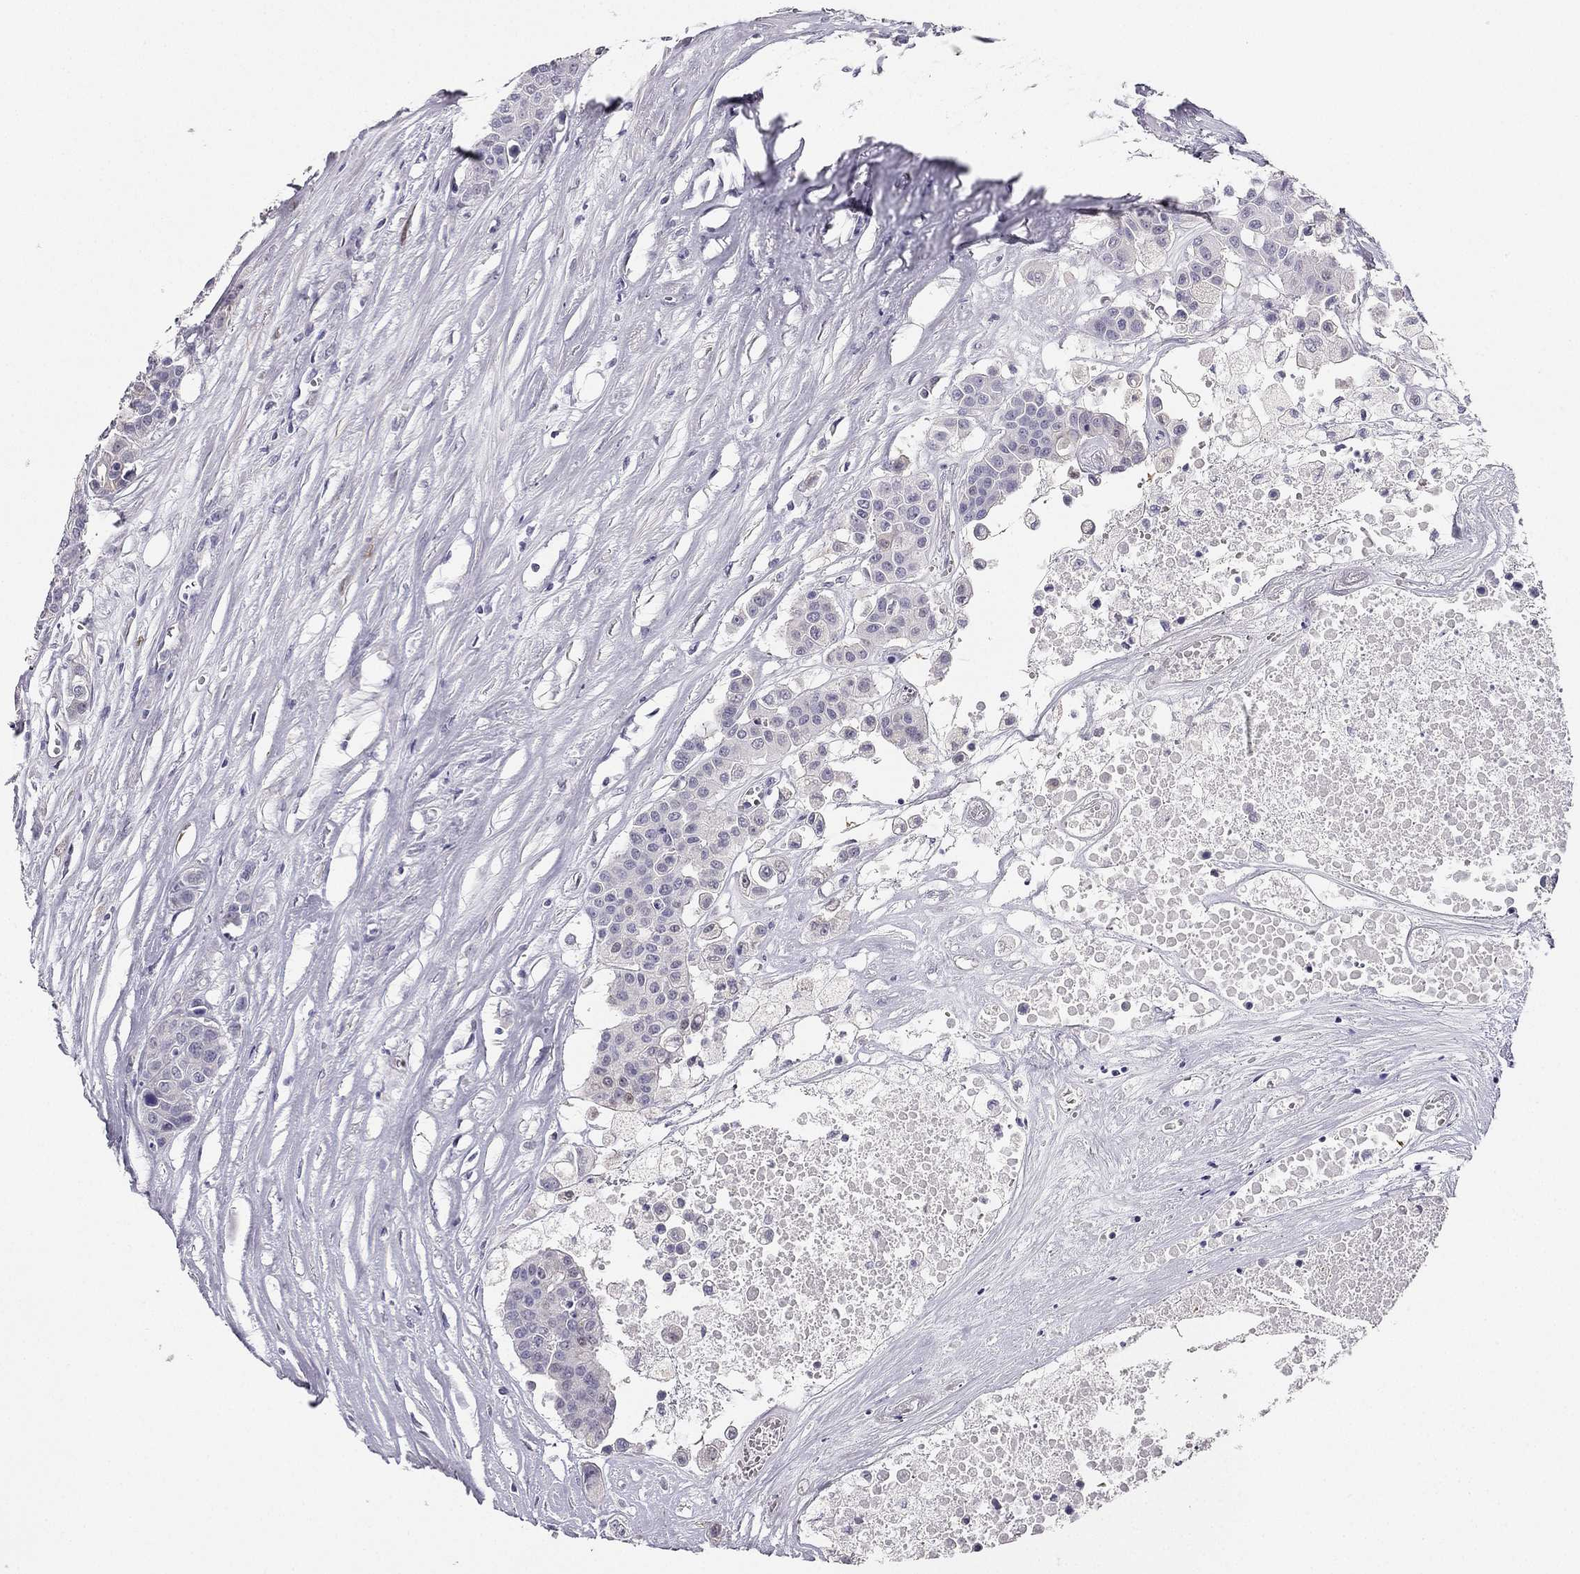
{"staining": {"intensity": "negative", "quantity": "none", "location": "none"}, "tissue": "carcinoid", "cell_type": "Tumor cells", "image_type": "cancer", "snomed": [{"axis": "morphology", "description": "Carcinoid, malignant, NOS"}, {"axis": "topography", "description": "Colon"}], "caption": "Immunohistochemistry (IHC) histopathology image of neoplastic tissue: carcinoid (malignant) stained with DAB (3,3'-diaminobenzidine) displays no significant protein expression in tumor cells.", "gene": "CALB2", "patient": {"sex": "male", "age": 81}}